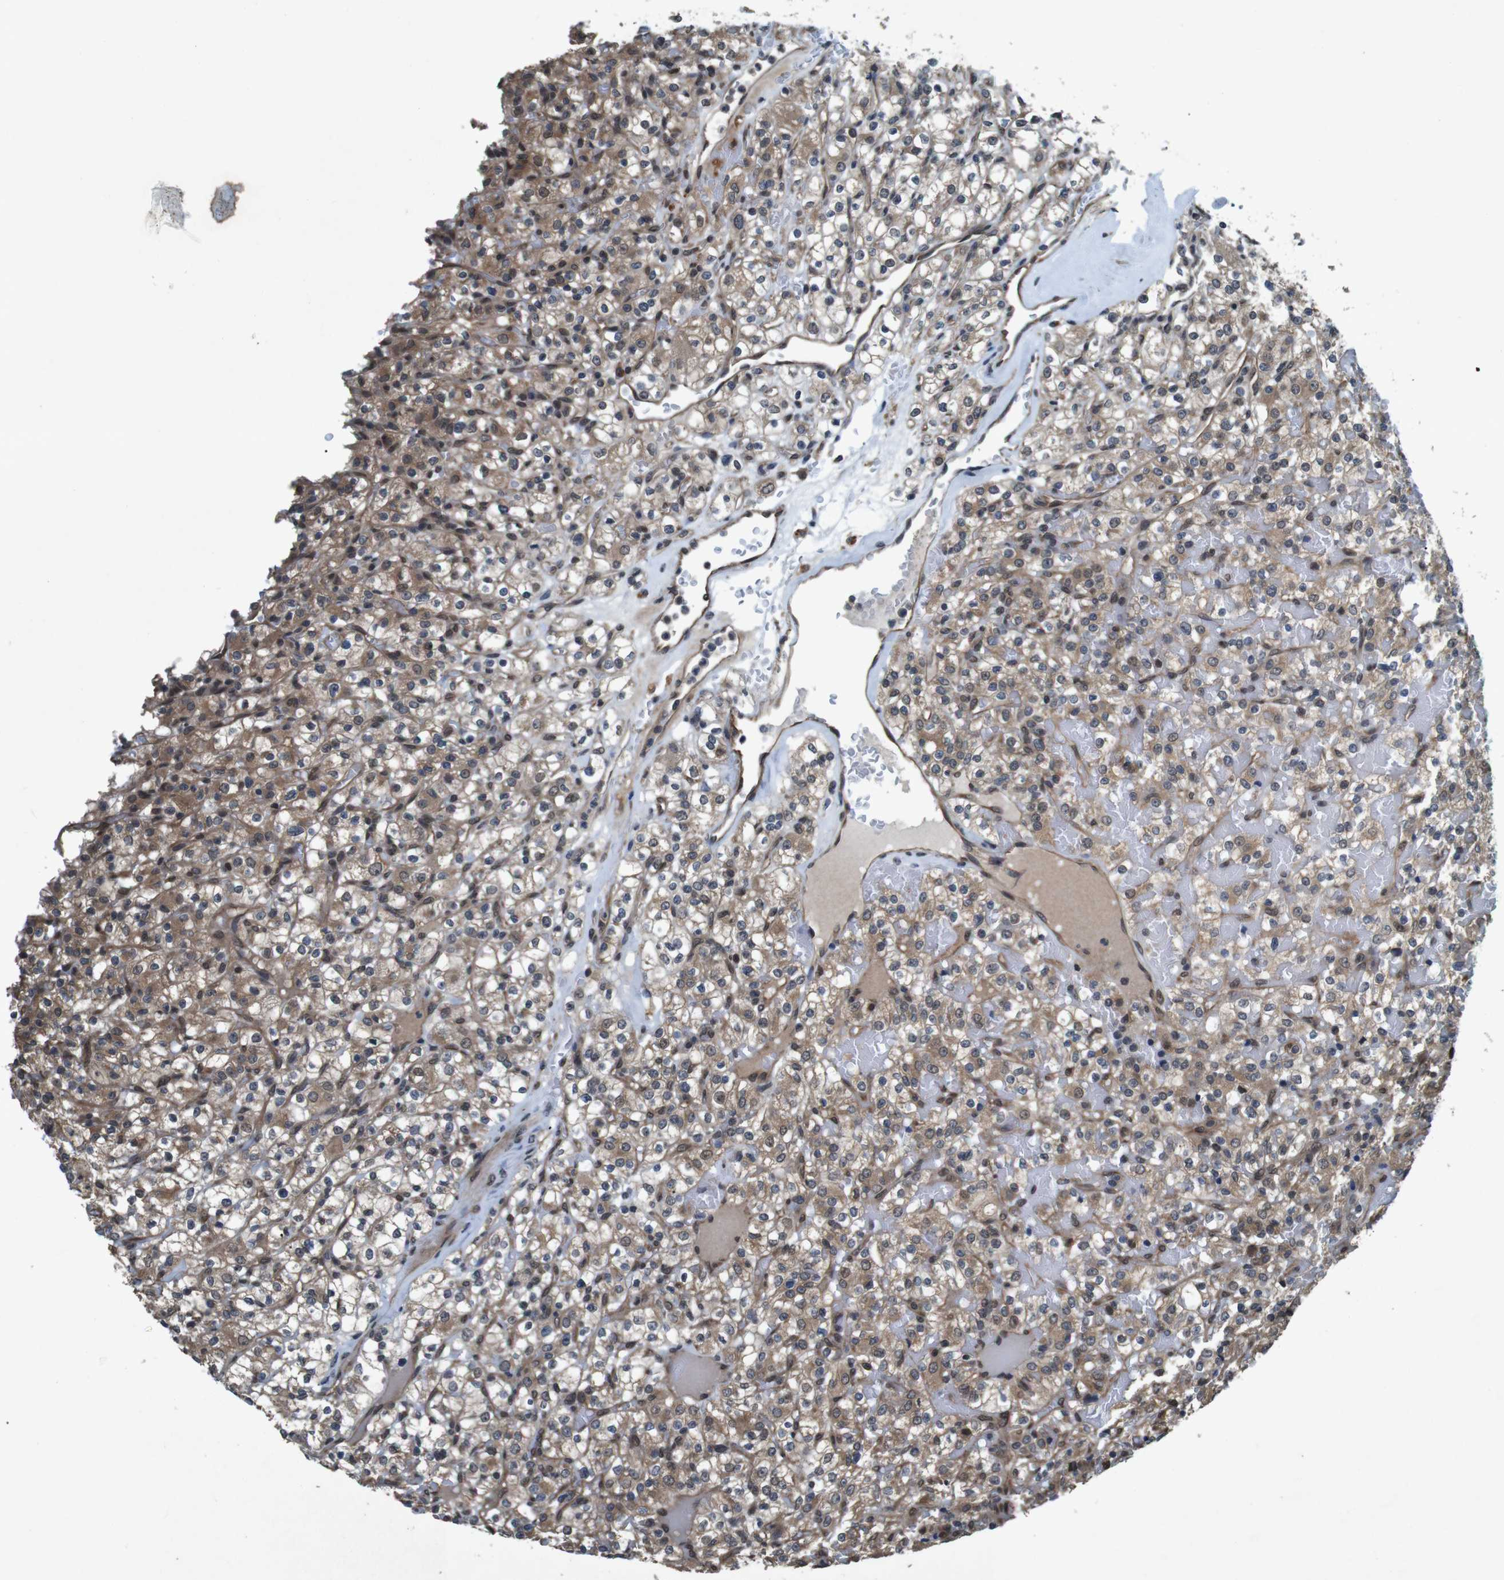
{"staining": {"intensity": "moderate", "quantity": ">75%", "location": "cytoplasmic/membranous,nuclear"}, "tissue": "renal cancer", "cell_type": "Tumor cells", "image_type": "cancer", "snomed": [{"axis": "morphology", "description": "Normal tissue, NOS"}, {"axis": "morphology", "description": "Adenocarcinoma, NOS"}, {"axis": "topography", "description": "Kidney"}], "caption": "Immunohistochemistry histopathology image of neoplastic tissue: human renal cancer (adenocarcinoma) stained using IHC reveals medium levels of moderate protein expression localized specifically in the cytoplasmic/membranous and nuclear of tumor cells, appearing as a cytoplasmic/membranous and nuclear brown color.", "gene": "SOCS1", "patient": {"sex": "female", "age": 72}}